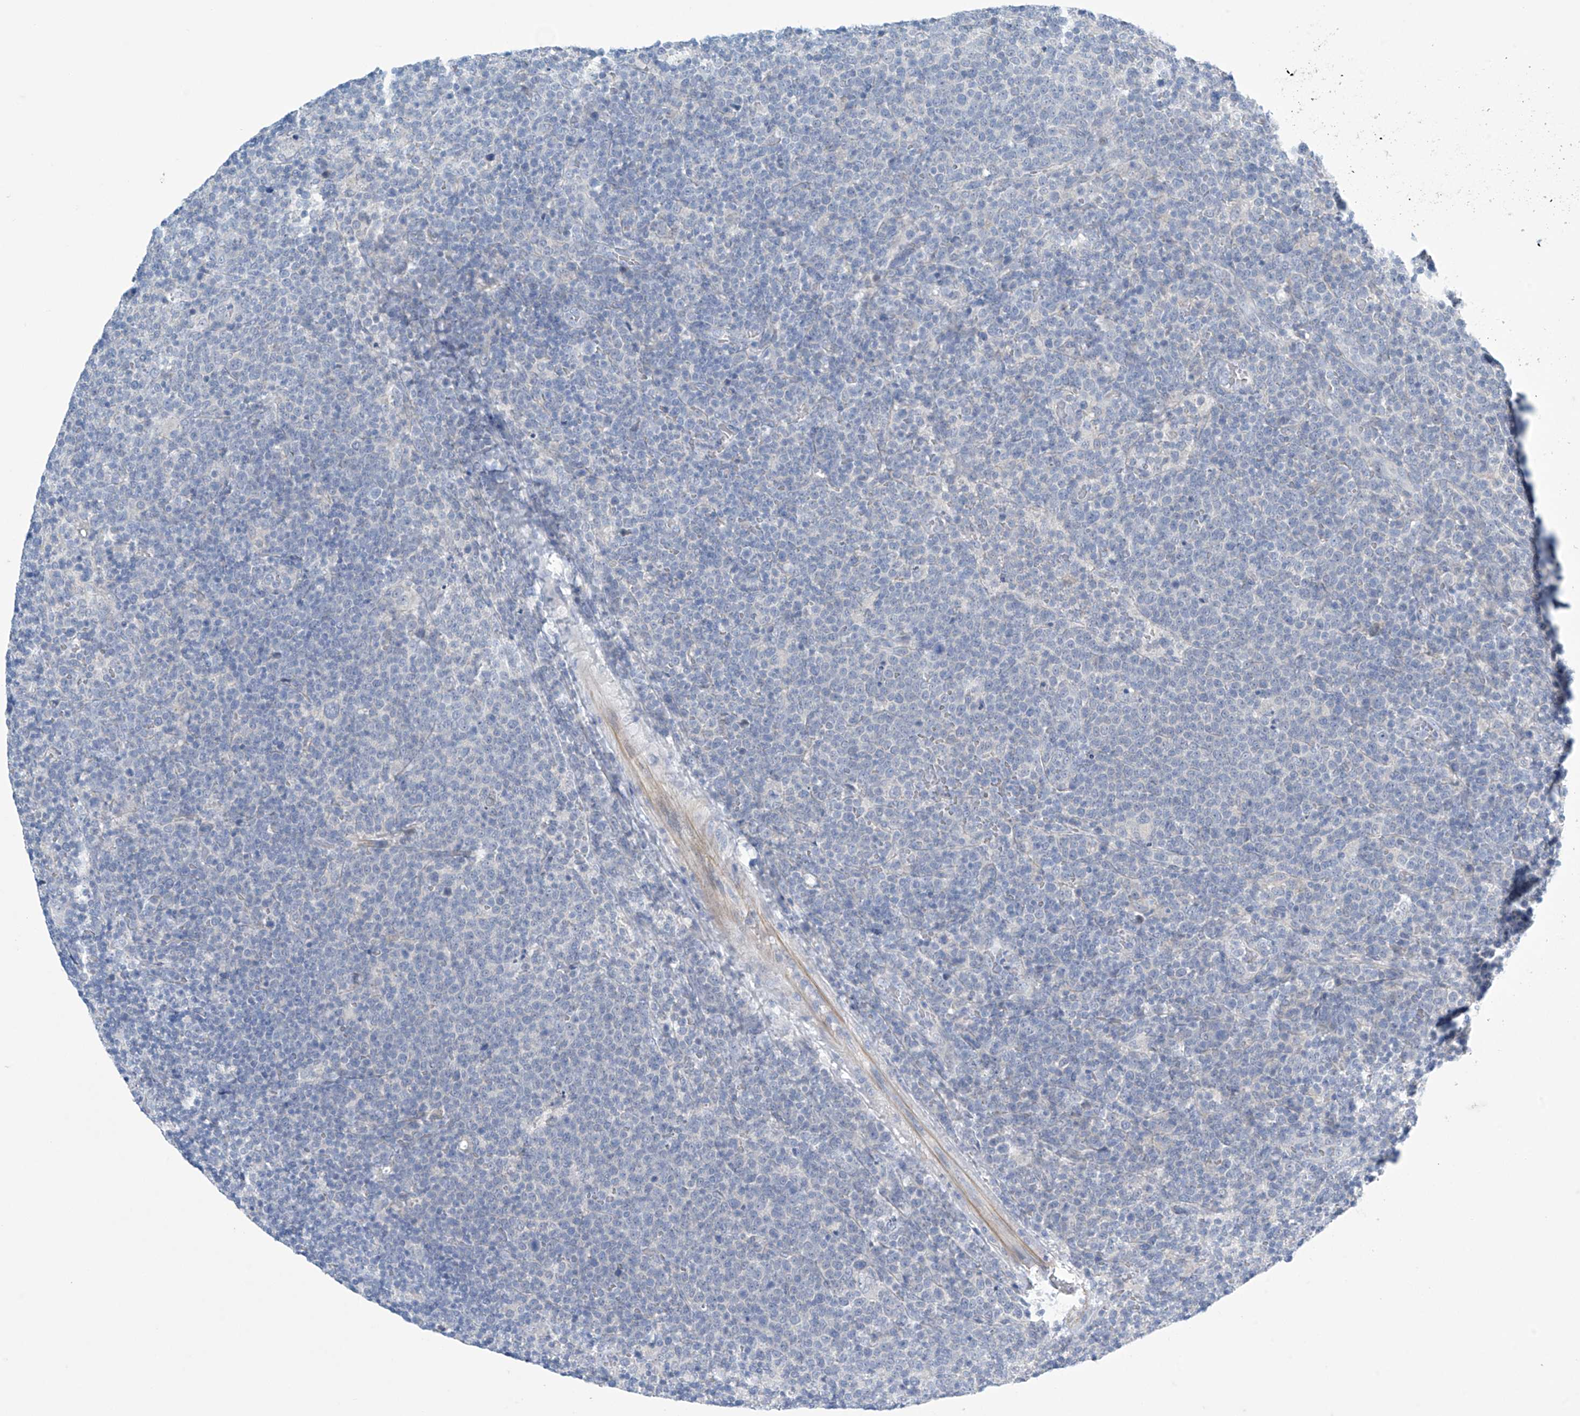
{"staining": {"intensity": "negative", "quantity": "none", "location": "none"}, "tissue": "lymphoma", "cell_type": "Tumor cells", "image_type": "cancer", "snomed": [{"axis": "morphology", "description": "Malignant lymphoma, non-Hodgkin's type, High grade"}, {"axis": "topography", "description": "Lymph node"}], "caption": "An immunohistochemistry image of lymphoma is shown. There is no staining in tumor cells of lymphoma.", "gene": "SLC35A5", "patient": {"sex": "male", "age": 61}}